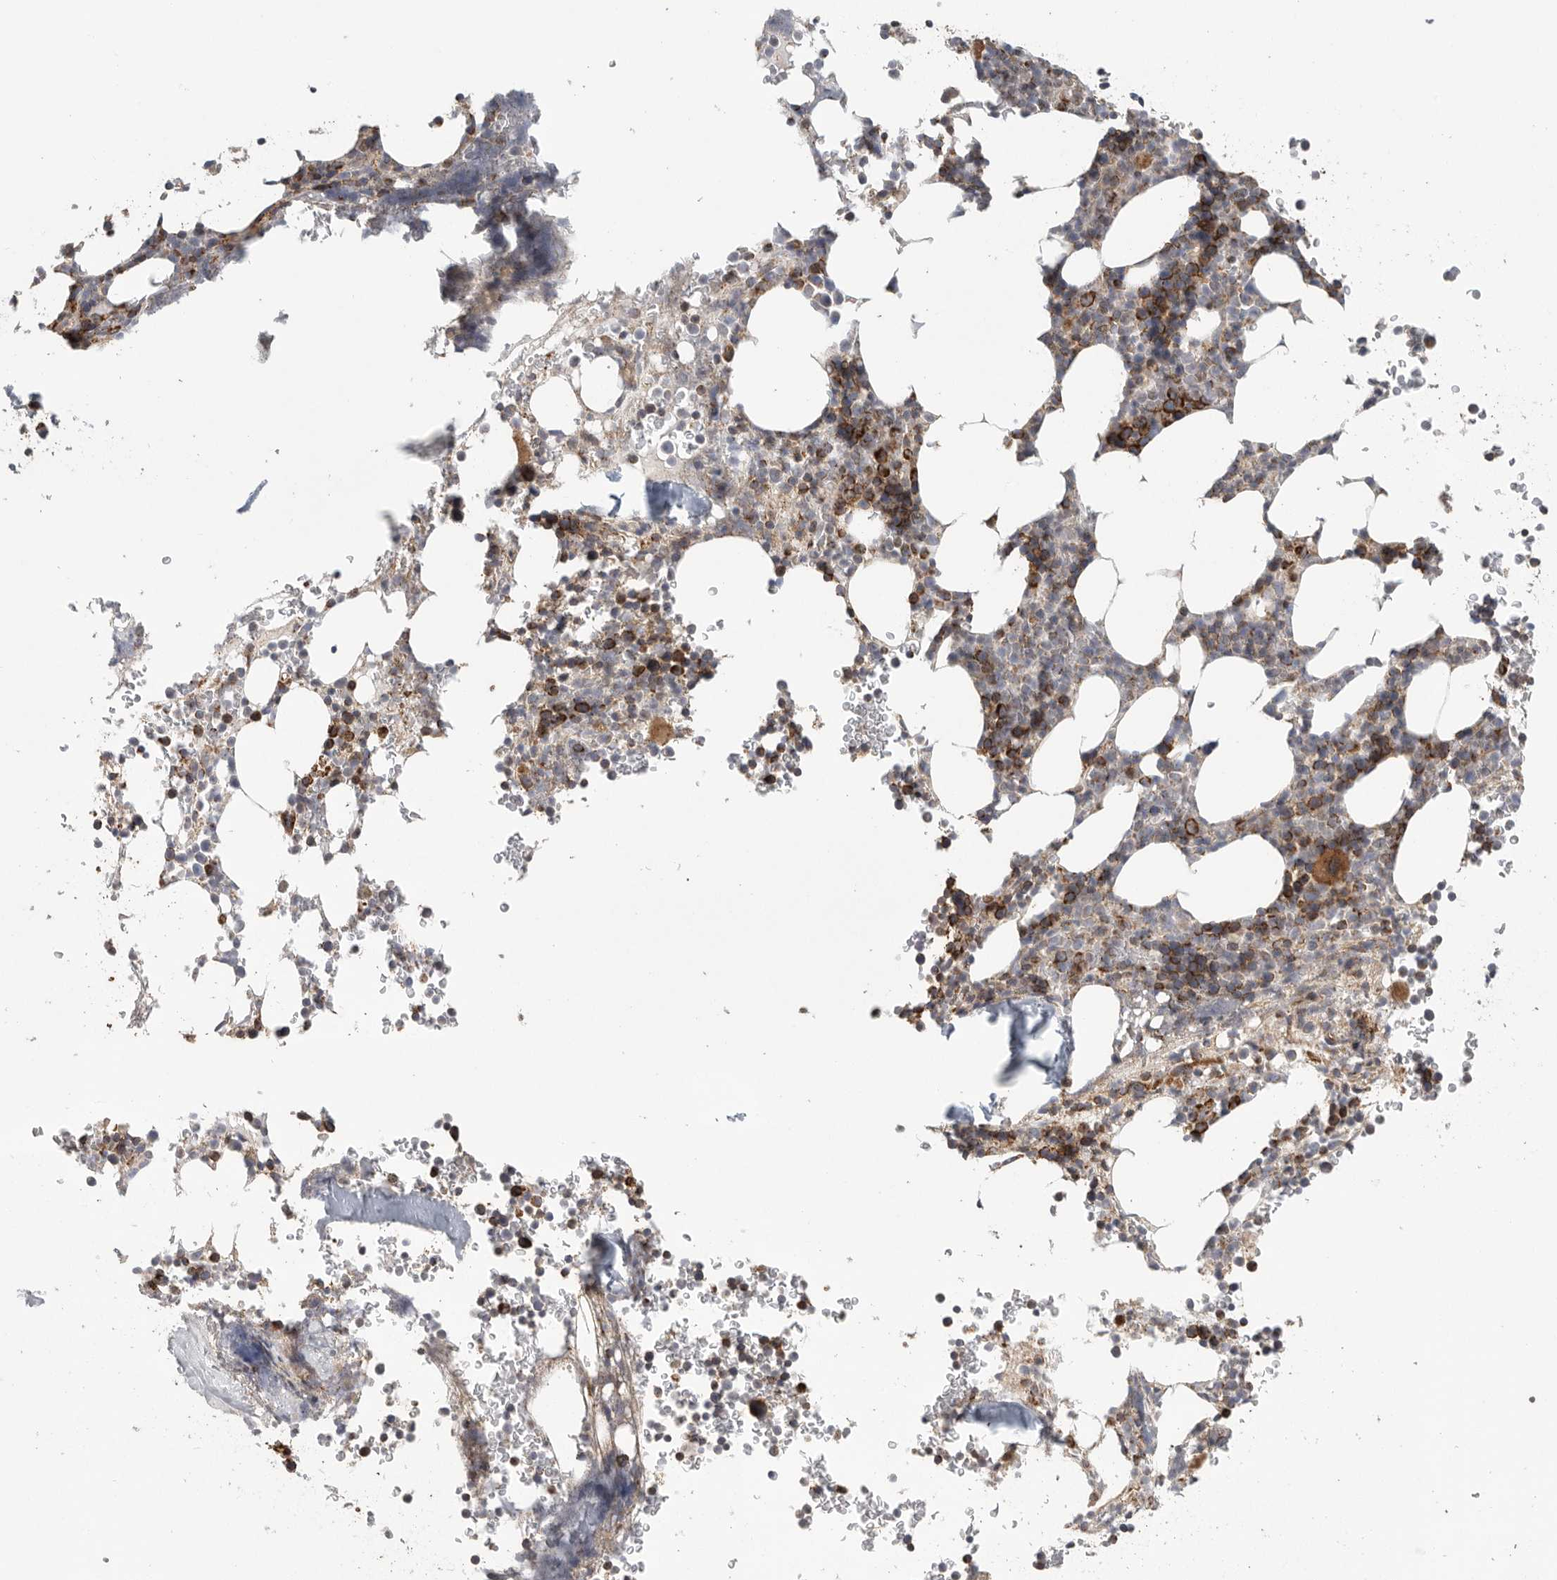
{"staining": {"intensity": "strong", "quantity": ">75%", "location": "cytoplasmic/membranous"}, "tissue": "bone marrow", "cell_type": "Hematopoietic cells", "image_type": "normal", "snomed": [{"axis": "morphology", "description": "Normal tissue, NOS"}, {"axis": "topography", "description": "Bone marrow"}], "caption": "High-power microscopy captured an immunohistochemistry micrograph of normal bone marrow, revealing strong cytoplasmic/membranous positivity in approximately >75% of hematopoietic cells. The staining was performed using DAB to visualize the protein expression in brown, while the nuclei were stained in blue with hematoxylin (Magnification: 20x).", "gene": "FKBP8", "patient": {"sex": "male", "age": 58}}